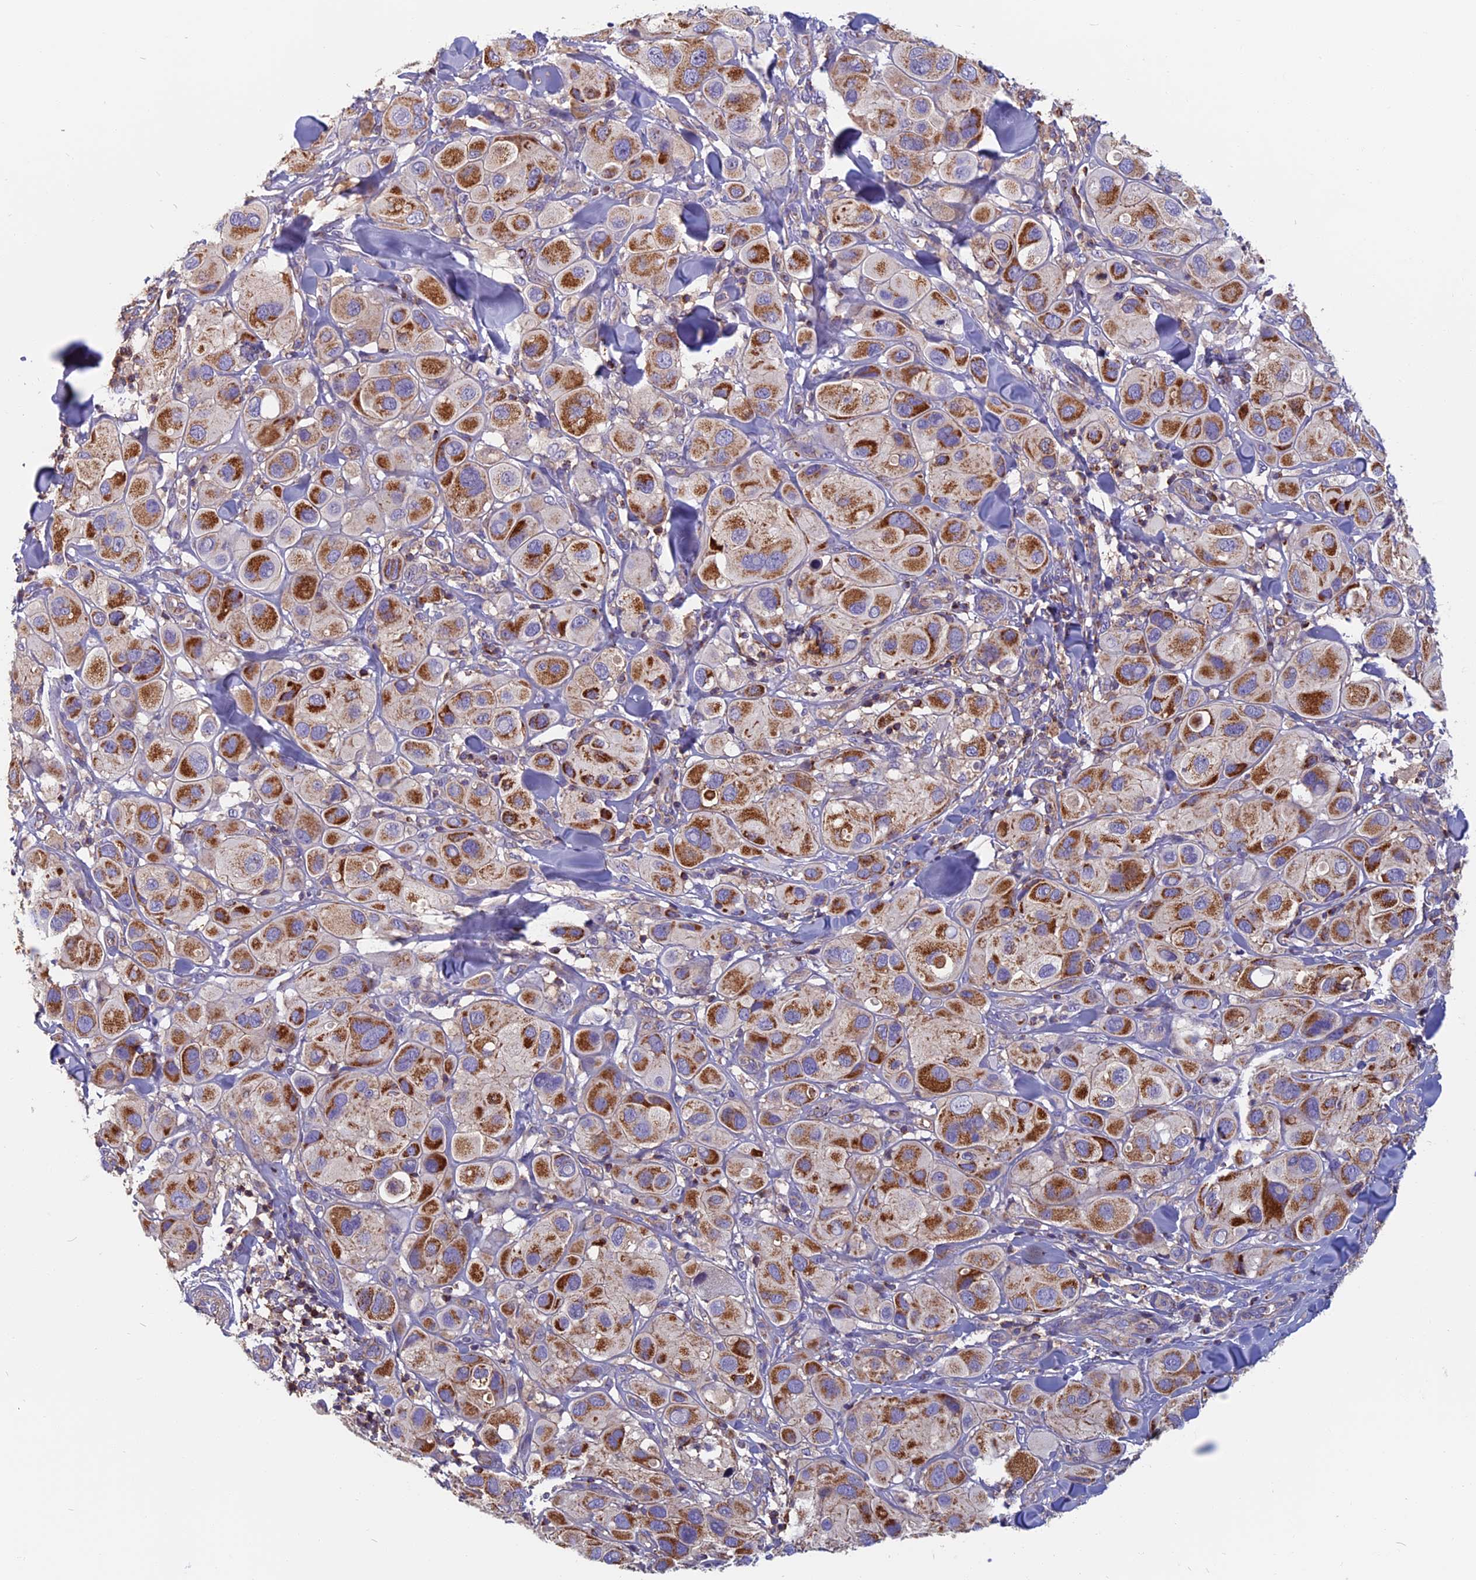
{"staining": {"intensity": "moderate", "quantity": ">75%", "location": "cytoplasmic/membranous"}, "tissue": "melanoma", "cell_type": "Tumor cells", "image_type": "cancer", "snomed": [{"axis": "morphology", "description": "Malignant melanoma, Metastatic site"}, {"axis": "topography", "description": "Skin"}], "caption": "A histopathology image showing moderate cytoplasmic/membranous staining in approximately >75% of tumor cells in melanoma, as visualized by brown immunohistochemical staining.", "gene": "HSD17B8", "patient": {"sex": "male", "age": 41}}